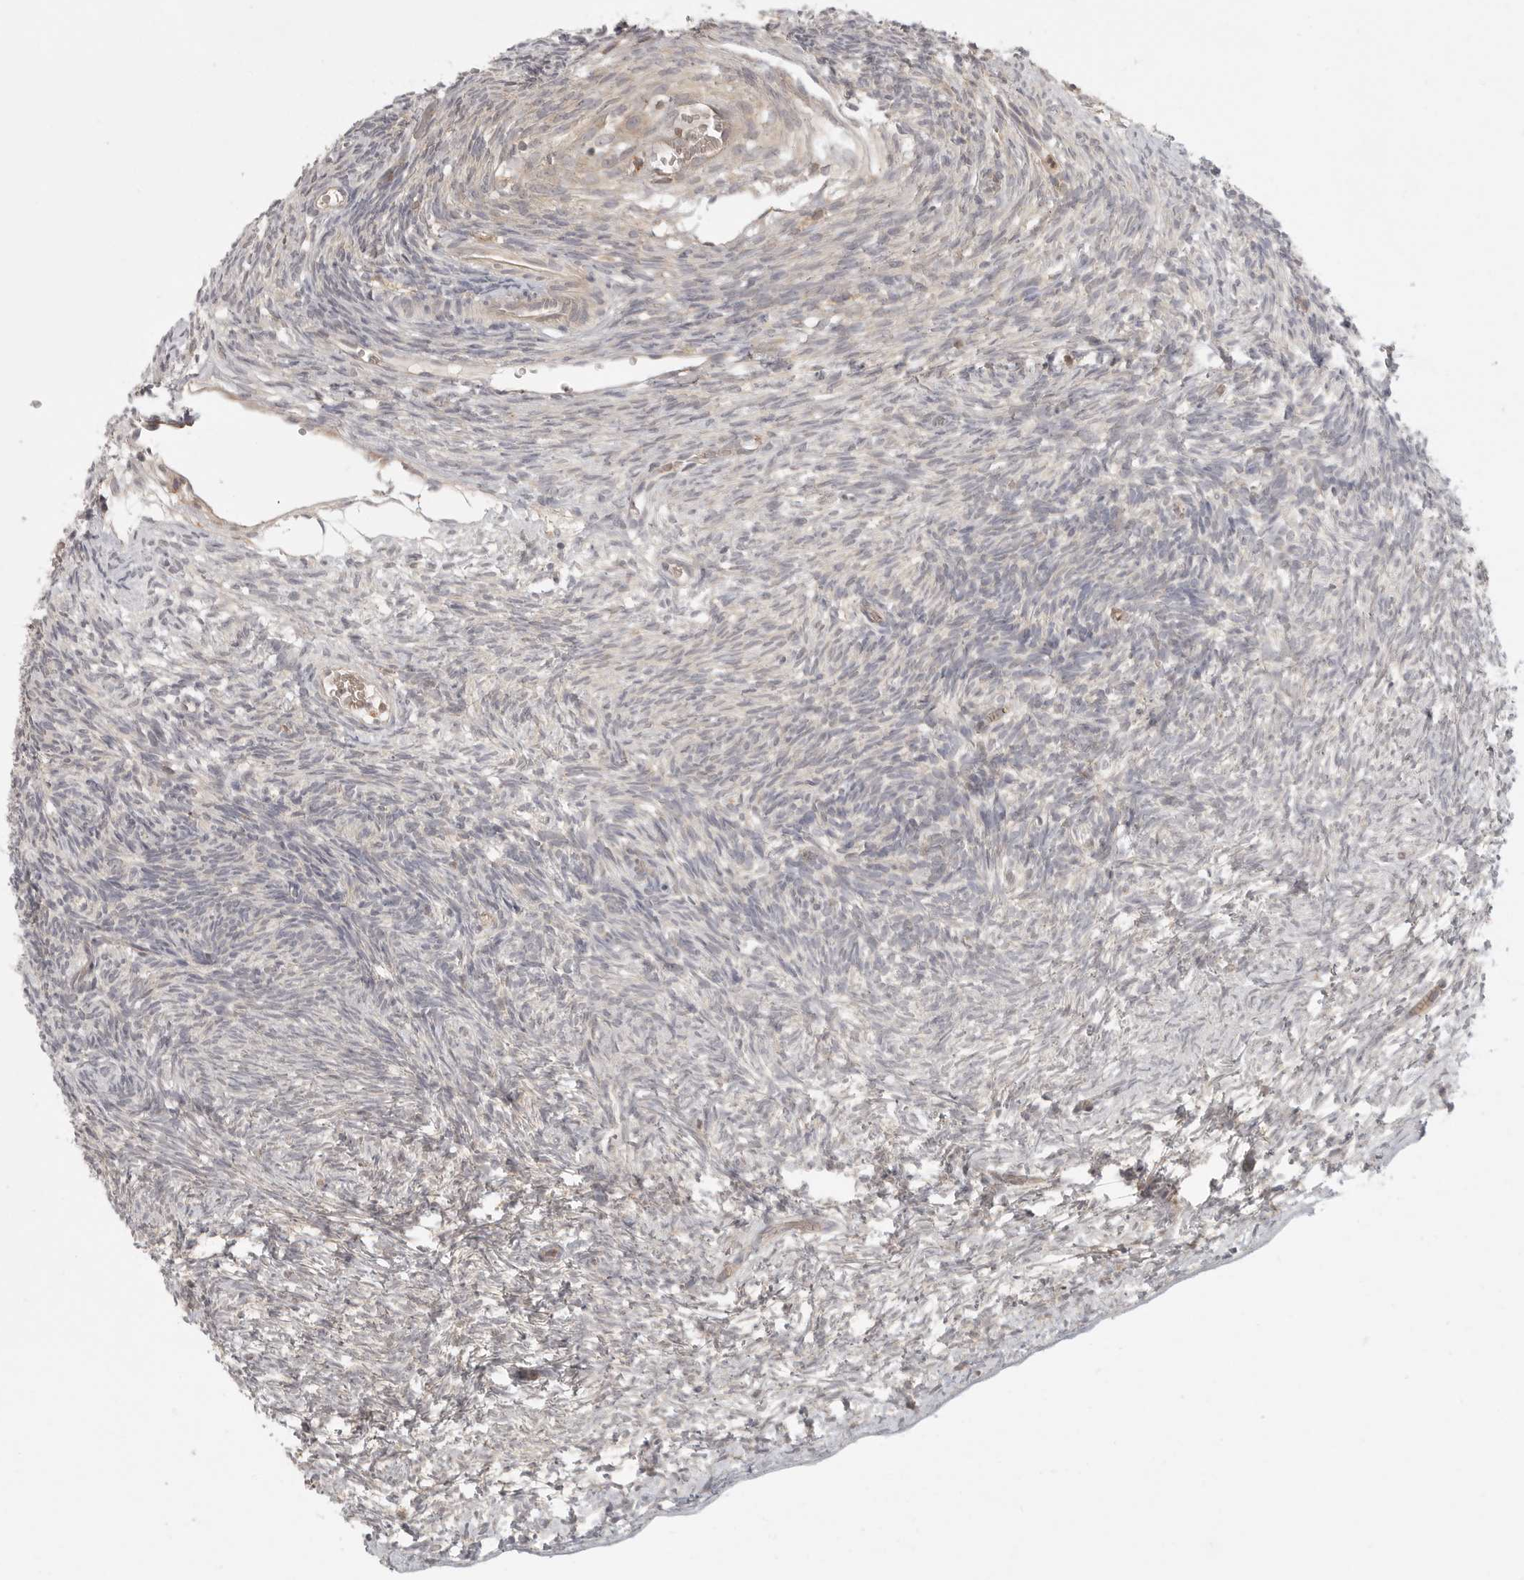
{"staining": {"intensity": "weak", "quantity": ">75%", "location": "cytoplasmic/membranous"}, "tissue": "ovary", "cell_type": "Follicle cells", "image_type": "normal", "snomed": [{"axis": "morphology", "description": "Normal tissue, NOS"}, {"axis": "topography", "description": "Ovary"}], "caption": "Immunohistochemical staining of normal ovary exhibits >75% levels of weak cytoplasmic/membranous protein staining in approximately >75% of follicle cells. The staining was performed using DAB to visualize the protein expression in brown, while the nuclei were stained in blue with hematoxylin (Magnification: 20x).", "gene": "DBNL", "patient": {"sex": "female", "age": 34}}